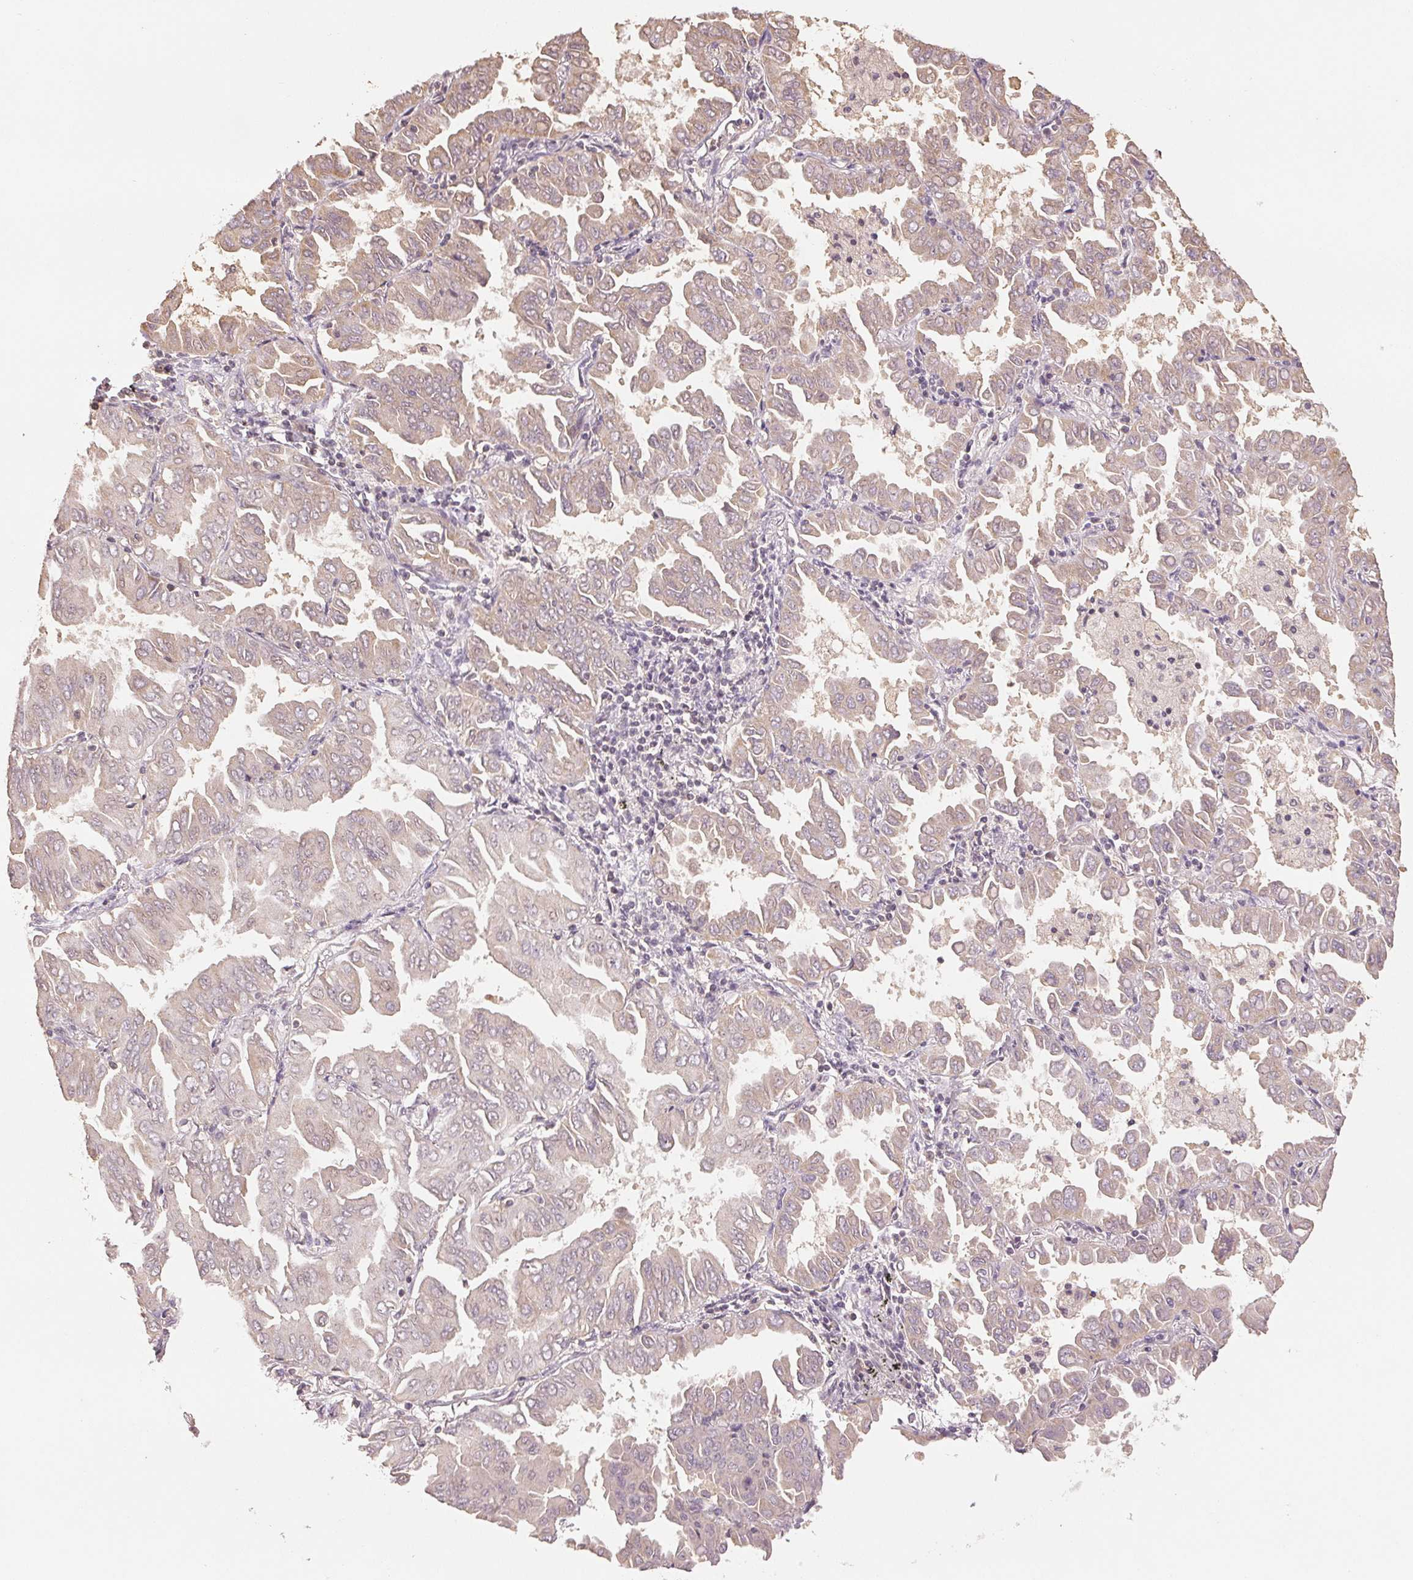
{"staining": {"intensity": "negative", "quantity": "none", "location": "none"}, "tissue": "lung cancer", "cell_type": "Tumor cells", "image_type": "cancer", "snomed": [{"axis": "morphology", "description": "Adenocarcinoma, NOS"}, {"axis": "topography", "description": "Lung"}], "caption": "There is no significant expression in tumor cells of adenocarcinoma (lung).", "gene": "COX14", "patient": {"sex": "male", "age": 64}}